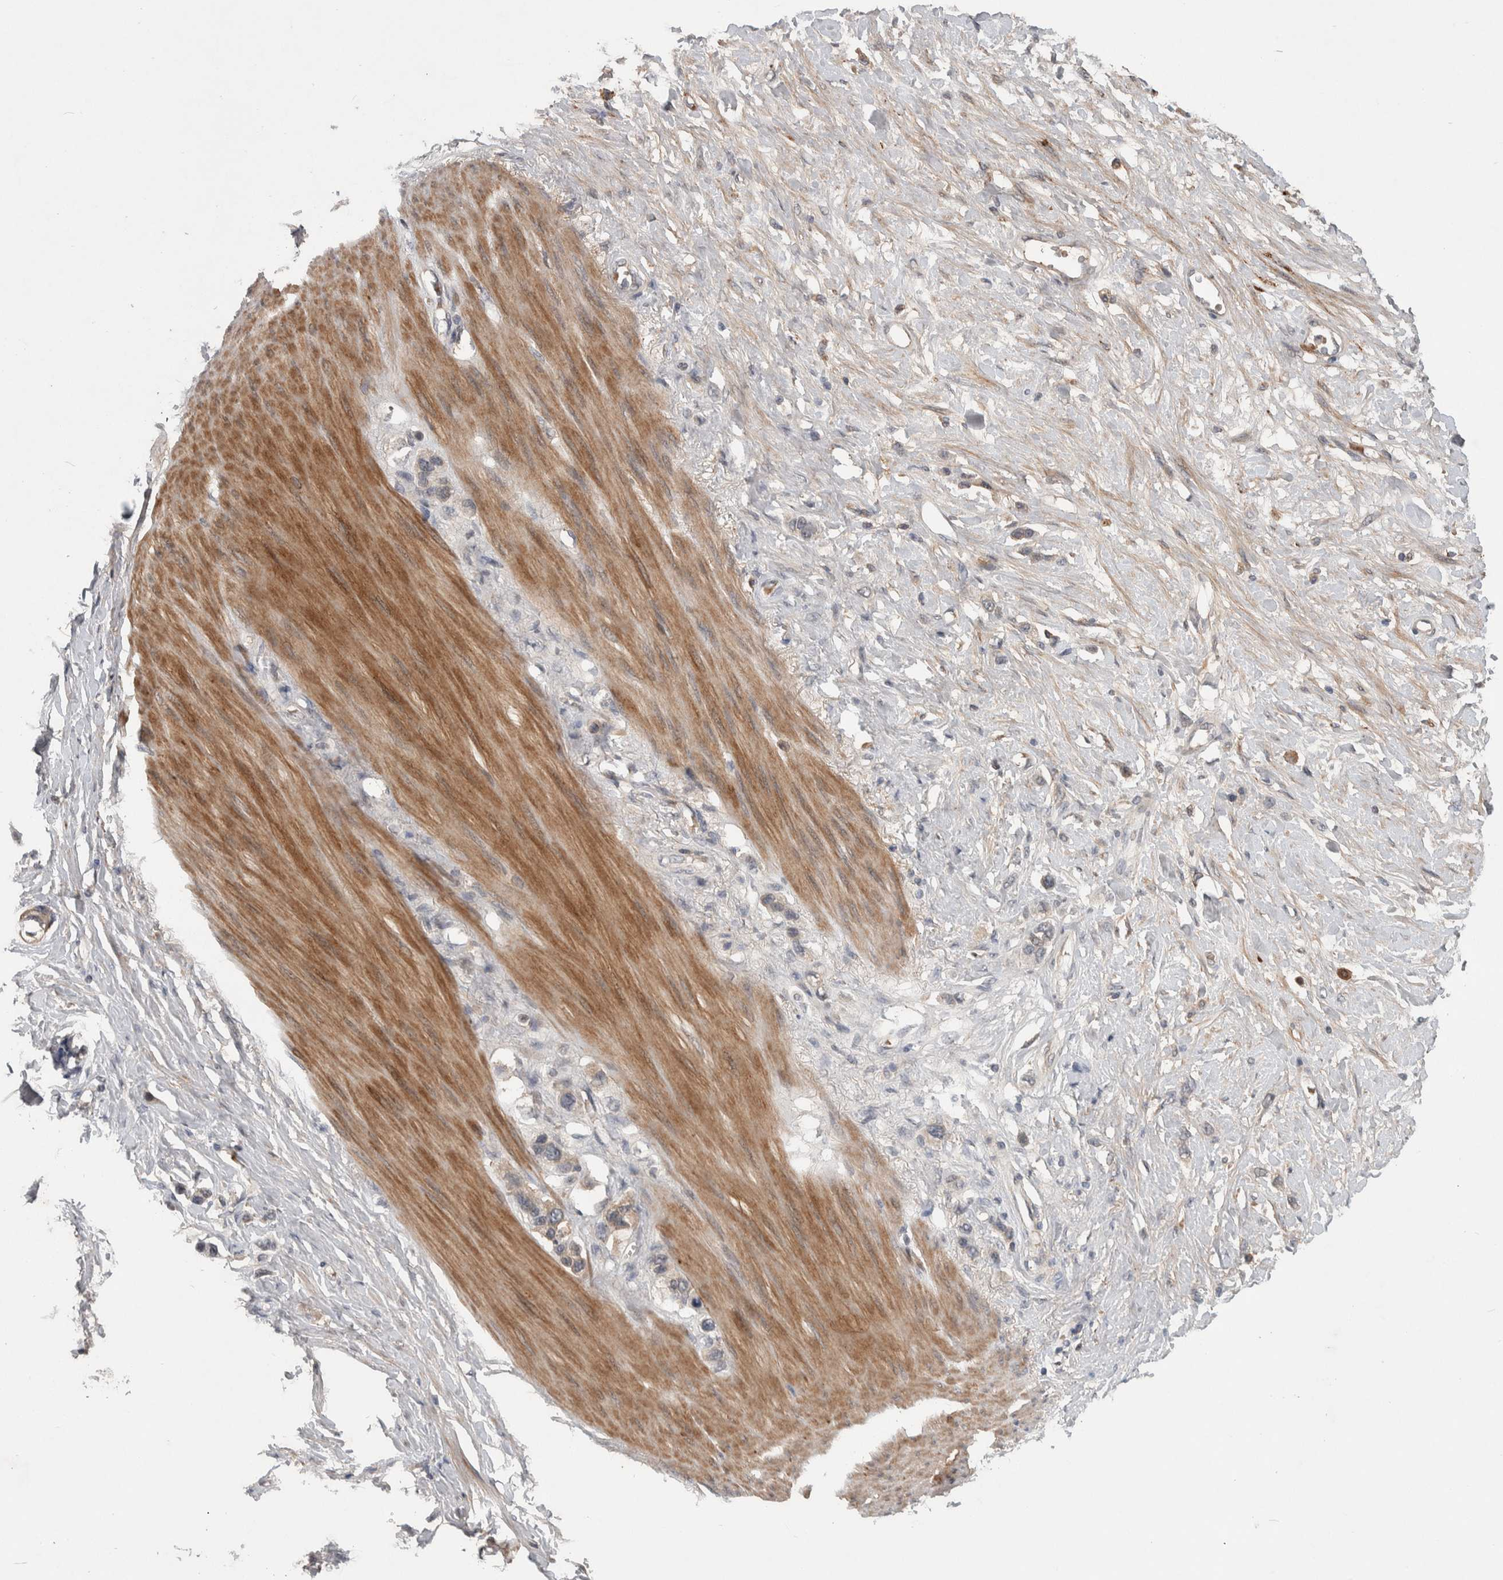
{"staining": {"intensity": "negative", "quantity": "none", "location": "none"}, "tissue": "stomach cancer", "cell_type": "Tumor cells", "image_type": "cancer", "snomed": [{"axis": "morphology", "description": "Adenocarcinoma, NOS"}, {"axis": "topography", "description": "Stomach"}], "caption": "Photomicrograph shows no significant protein expression in tumor cells of stomach adenocarcinoma.", "gene": "CHRM3", "patient": {"sex": "female", "age": 65}}